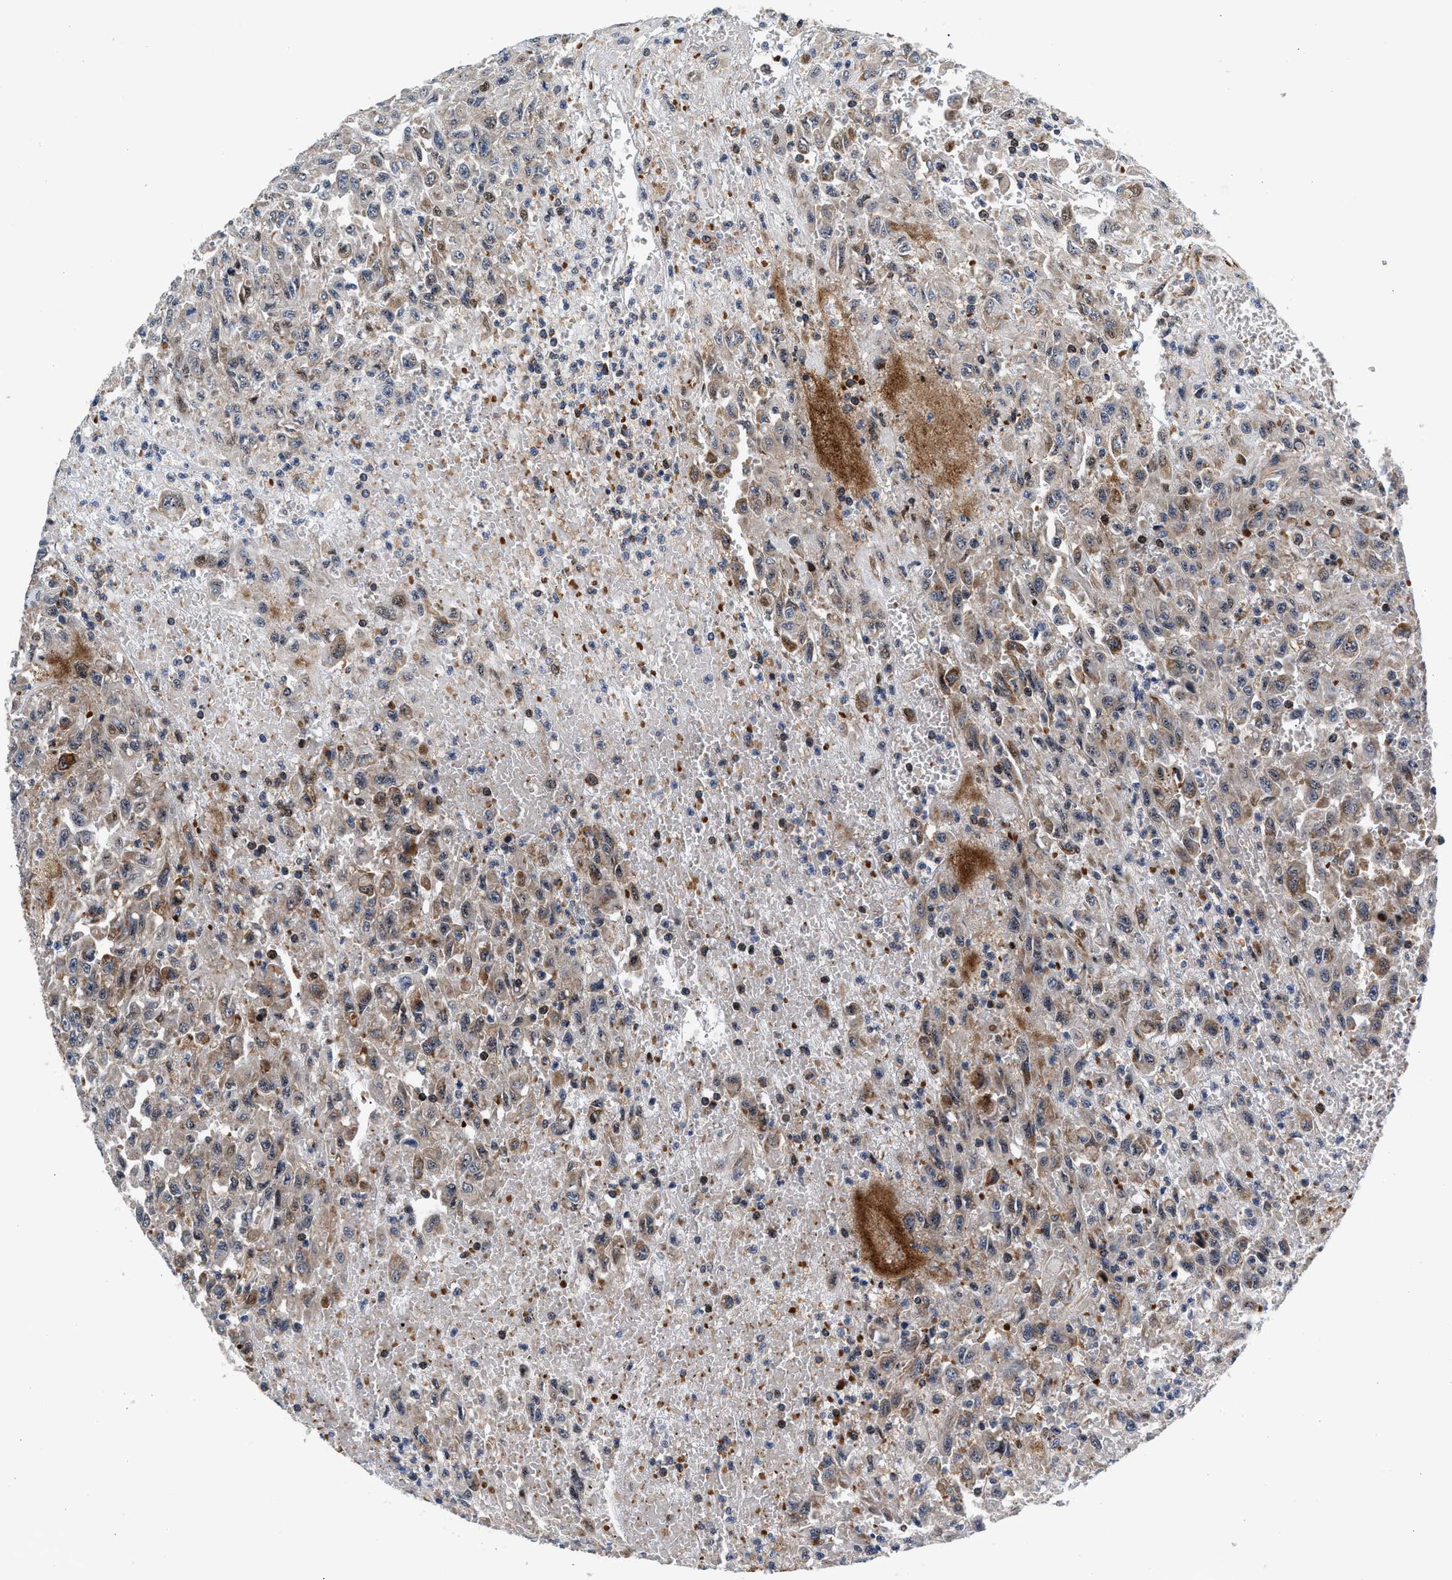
{"staining": {"intensity": "weak", "quantity": ">75%", "location": "cytoplasmic/membranous"}, "tissue": "urothelial cancer", "cell_type": "Tumor cells", "image_type": "cancer", "snomed": [{"axis": "morphology", "description": "Urothelial carcinoma, High grade"}, {"axis": "topography", "description": "Urinary bladder"}], "caption": "Immunohistochemistry photomicrograph of human urothelial carcinoma (high-grade) stained for a protein (brown), which demonstrates low levels of weak cytoplasmic/membranous expression in approximately >75% of tumor cells.", "gene": "SGK1", "patient": {"sex": "male", "age": 46}}